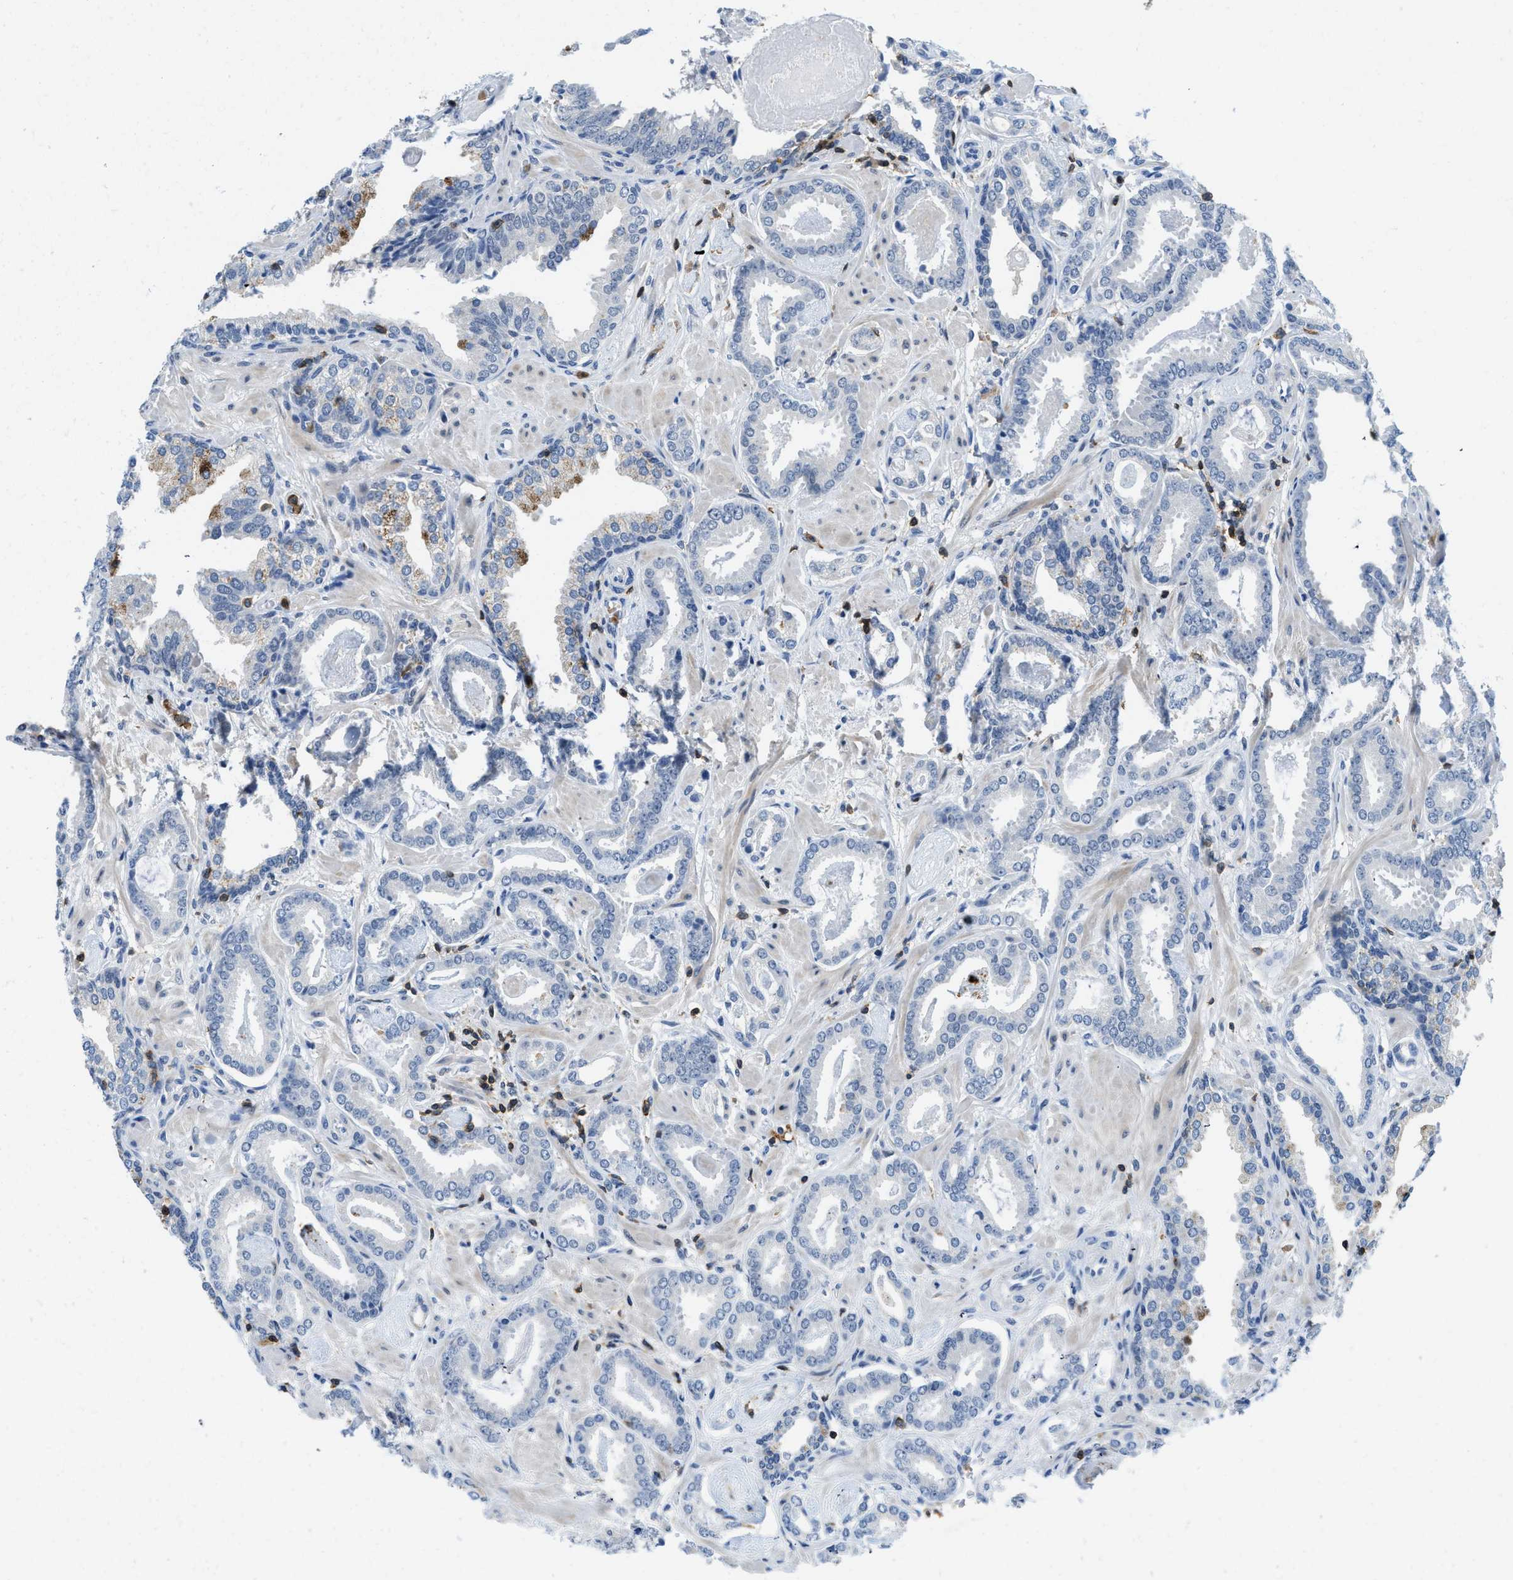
{"staining": {"intensity": "negative", "quantity": "none", "location": "none"}, "tissue": "prostate cancer", "cell_type": "Tumor cells", "image_type": "cancer", "snomed": [{"axis": "morphology", "description": "Adenocarcinoma, Low grade"}, {"axis": "topography", "description": "Prostate"}], "caption": "The photomicrograph shows no staining of tumor cells in prostate cancer (adenocarcinoma (low-grade)).", "gene": "FAM151A", "patient": {"sex": "male", "age": 53}}